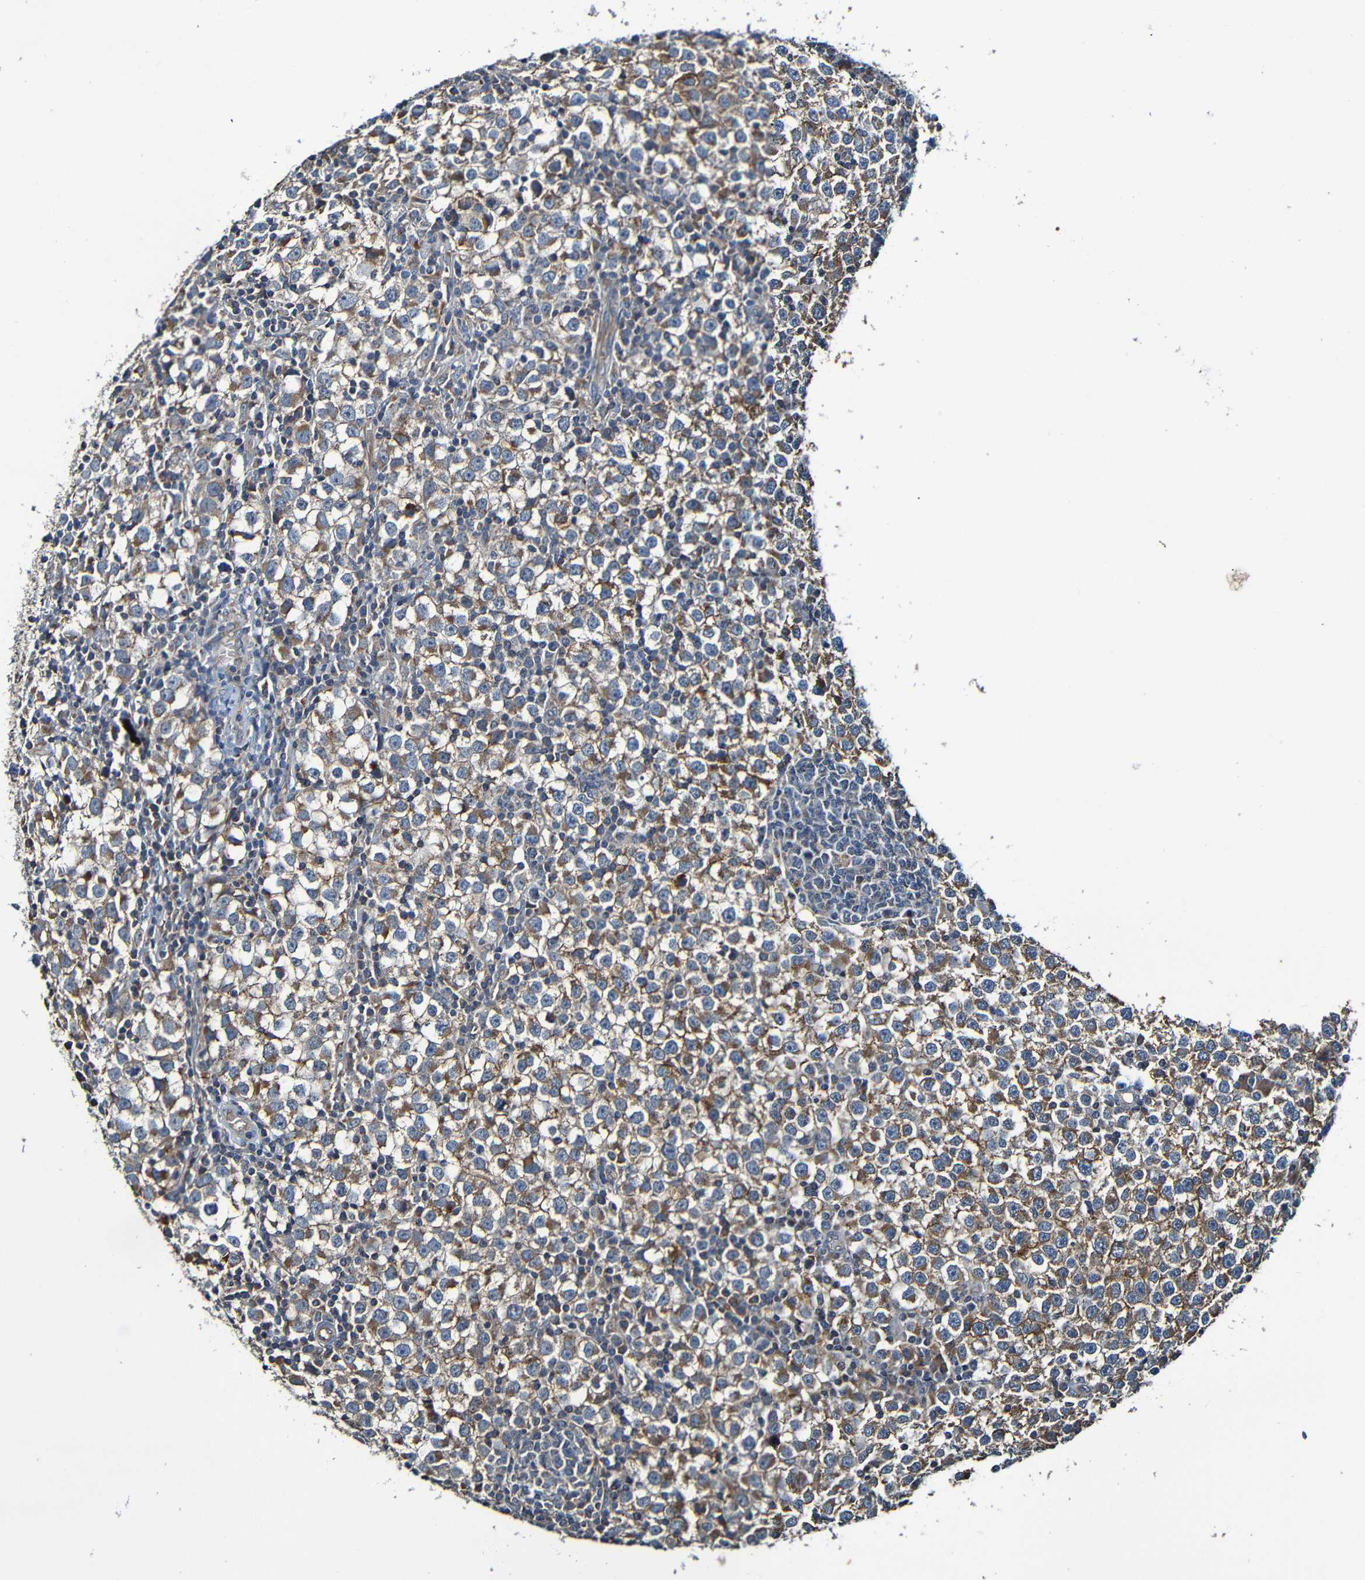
{"staining": {"intensity": "moderate", "quantity": "25%-75%", "location": "cytoplasmic/membranous"}, "tissue": "testis cancer", "cell_type": "Tumor cells", "image_type": "cancer", "snomed": [{"axis": "morphology", "description": "Seminoma, NOS"}, {"axis": "topography", "description": "Testis"}], "caption": "IHC (DAB (3,3'-diaminobenzidine)) staining of human seminoma (testis) shows moderate cytoplasmic/membranous protein expression in approximately 25%-75% of tumor cells. IHC stains the protein in brown and the nuclei are stained blue.", "gene": "ADAM15", "patient": {"sex": "male", "age": 65}}